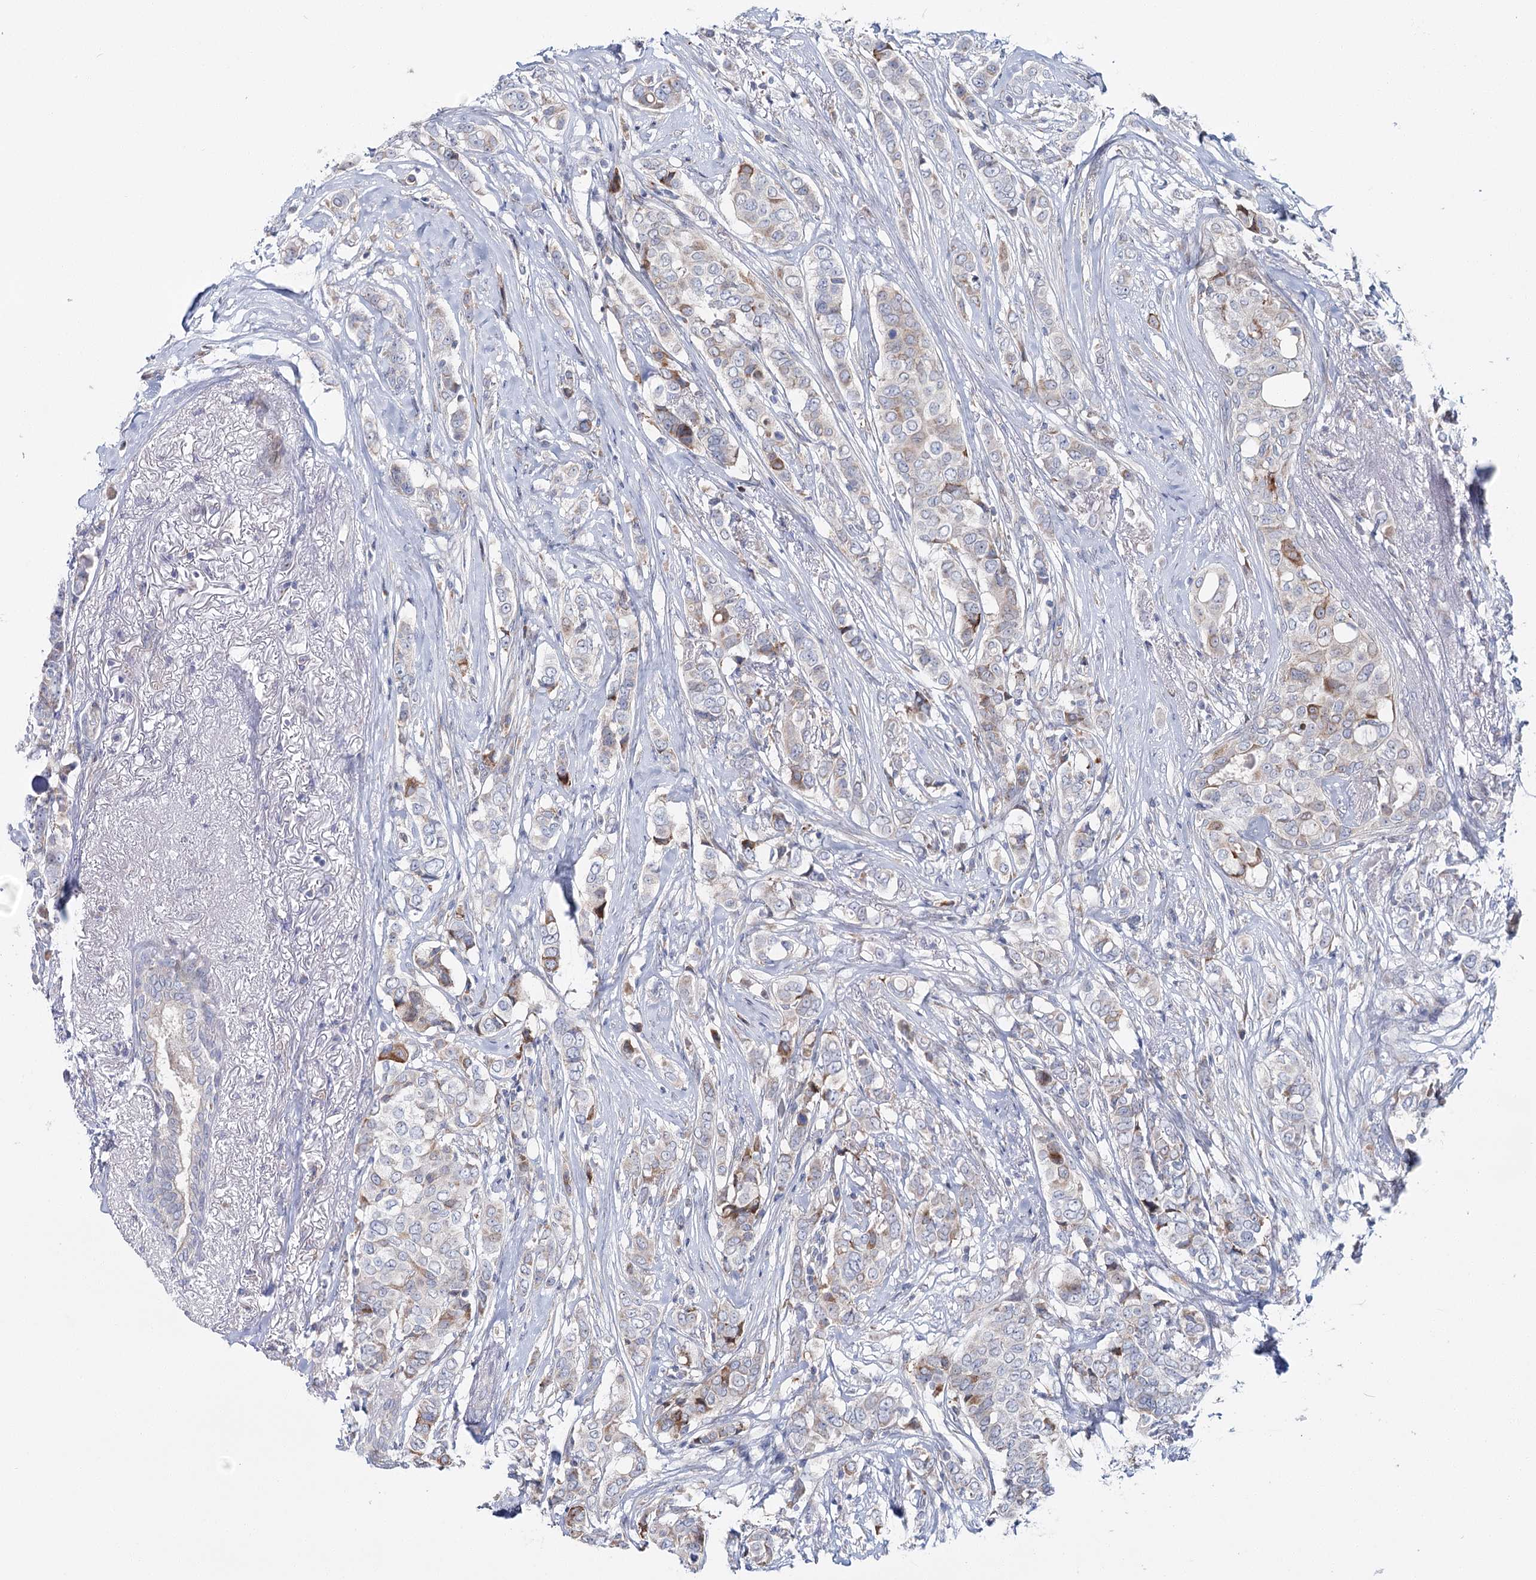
{"staining": {"intensity": "weak", "quantity": "25%-75%", "location": "cytoplasmic/membranous"}, "tissue": "breast cancer", "cell_type": "Tumor cells", "image_type": "cancer", "snomed": [{"axis": "morphology", "description": "Lobular carcinoma"}, {"axis": "topography", "description": "Breast"}], "caption": "There is low levels of weak cytoplasmic/membranous staining in tumor cells of breast lobular carcinoma, as demonstrated by immunohistochemical staining (brown color).", "gene": "CPLANE1", "patient": {"sex": "female", "age": 51}}